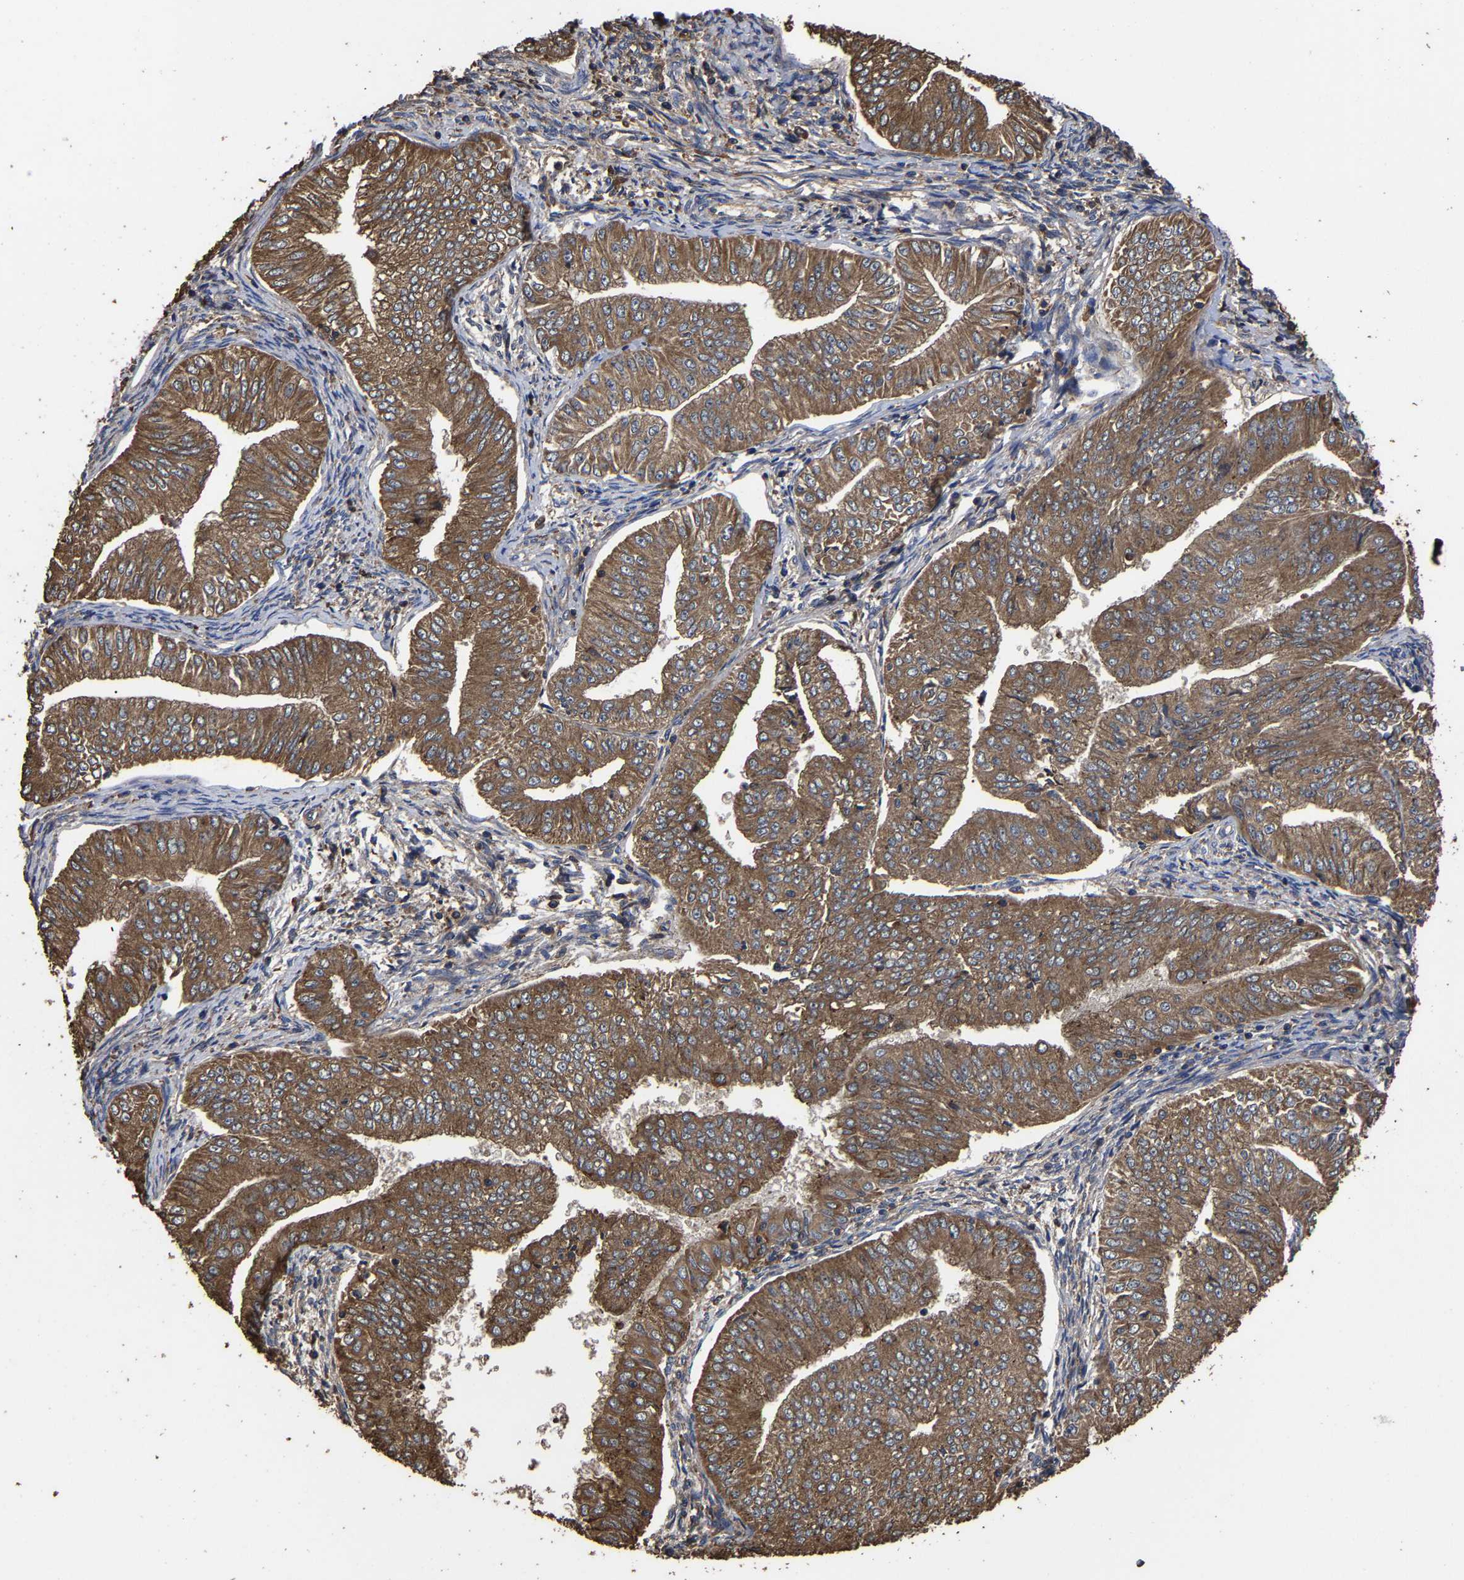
{"staining": {"intensity": "moderate", "quantity": ">75%", "location": "cytoplasmic/membranous"}, "tissue": "endometrial cancer", "cell_type": "Tumor cells", "image_type": "cancer", "snomed": [{"axis": "morphology", "description": "Normal tissue, NOS"}, {"axis": "morphology", "description": "Adenocarcinoma, NOS"}, {"axis": "topography", "description": "Endometrium"}], "caption": "Immunohistochemical staining of endometrial cancer (adenocarcinoma) displays moderate cytoplasmic/membranous protein expression in about >75% of tumor cells.", "gene": "ITCH", "patient": {"sex": "female", "age": 53}}